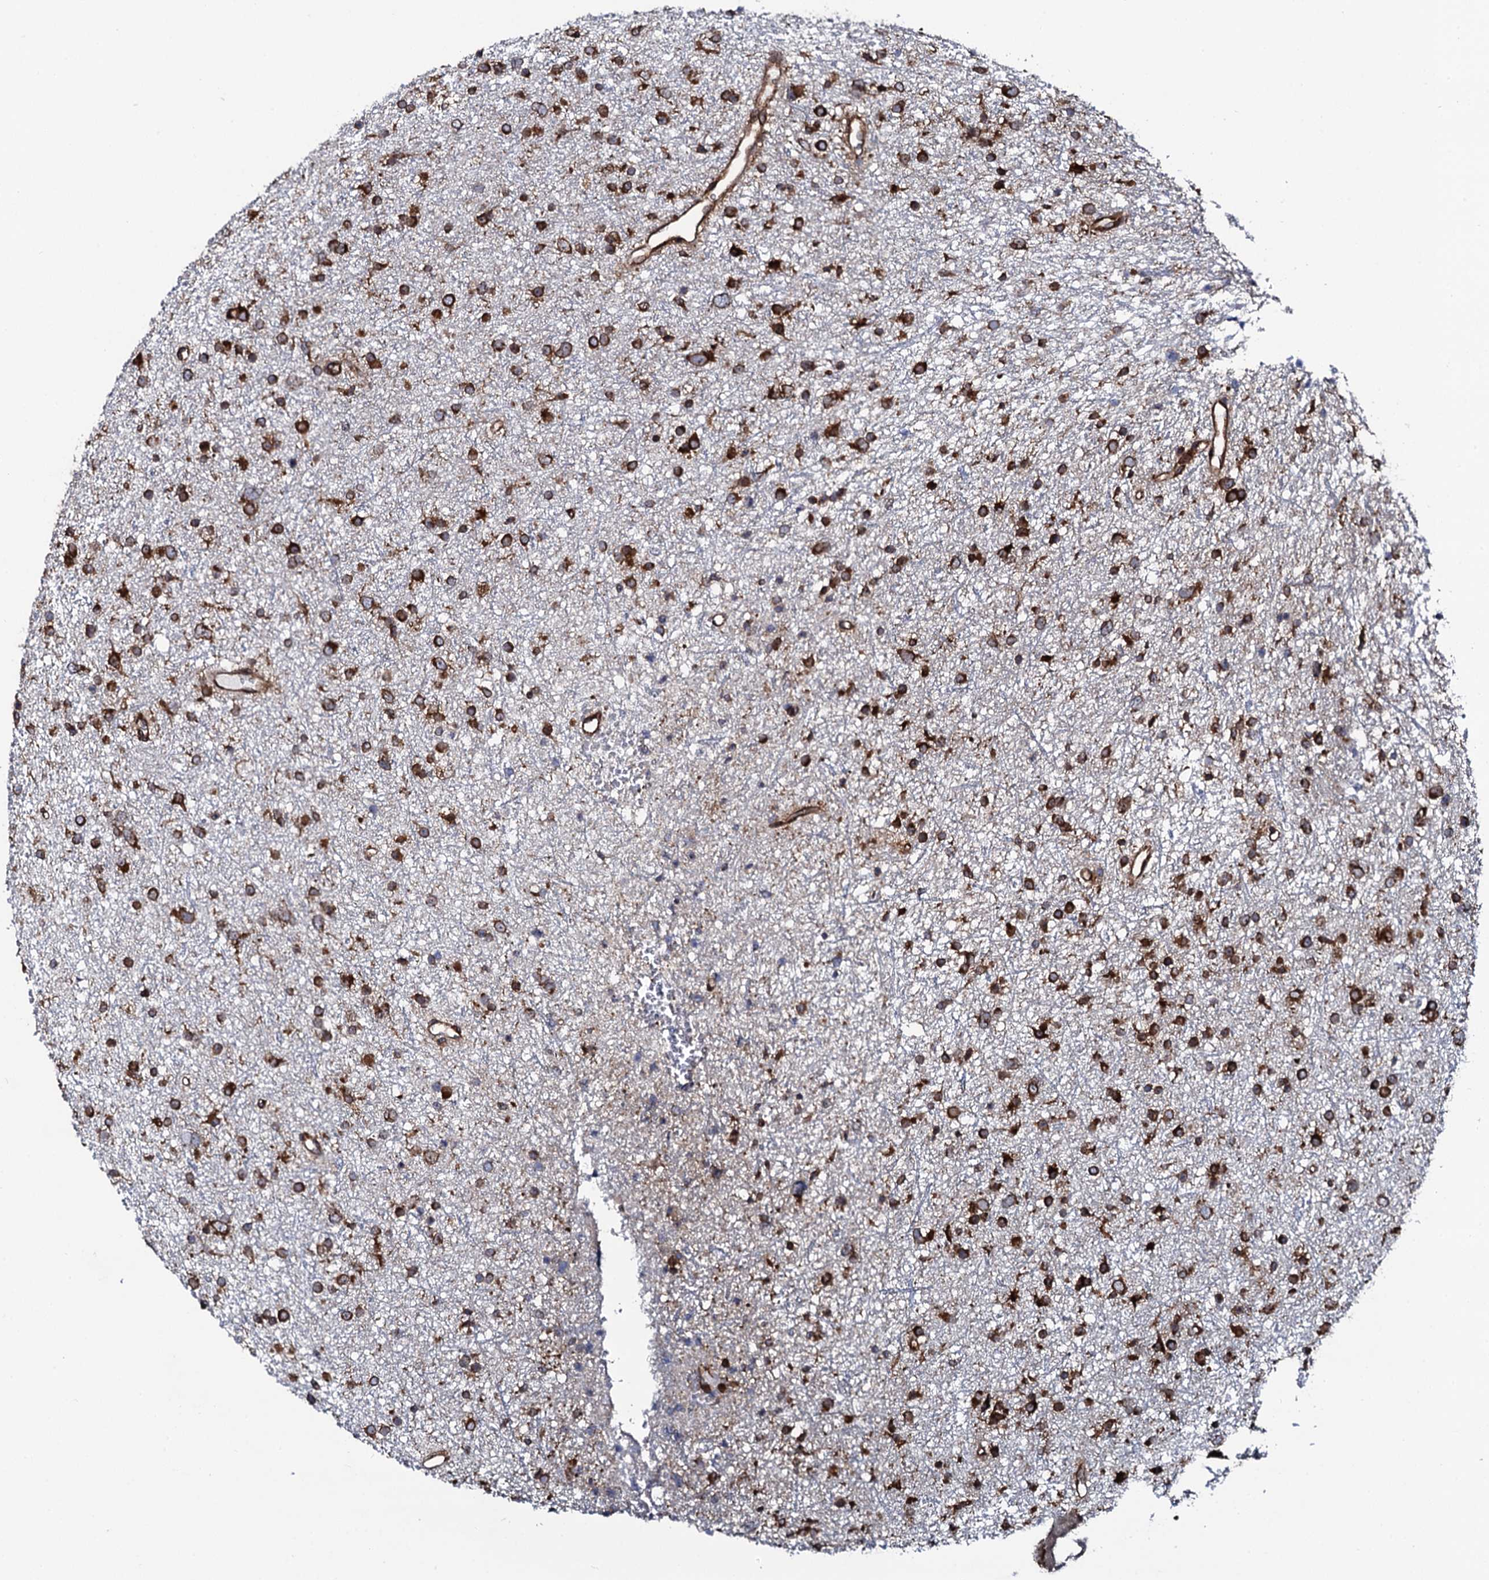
{"staining": {"intensity": "strong", "quantity": ">75%", "location": "cytoplasmic/membranous"}, "tissue": "glioma", "cell_type": "Tumor cells", "image_type": "cancer", "snomed": [{"axis": "morphology", "description": "Glioma, malignant, Low grade"}, {"axis": "topography", "description": "Cerebral cortex"}], "caption": "An IHC image of neoplastic tissue is shown. Protein staining in brown labels strong cytoplasmic/membranous positivity in glioma within tumor cells.", "gene": "SPTY2D1", "patient": {"sex": "female", "age": 39}}